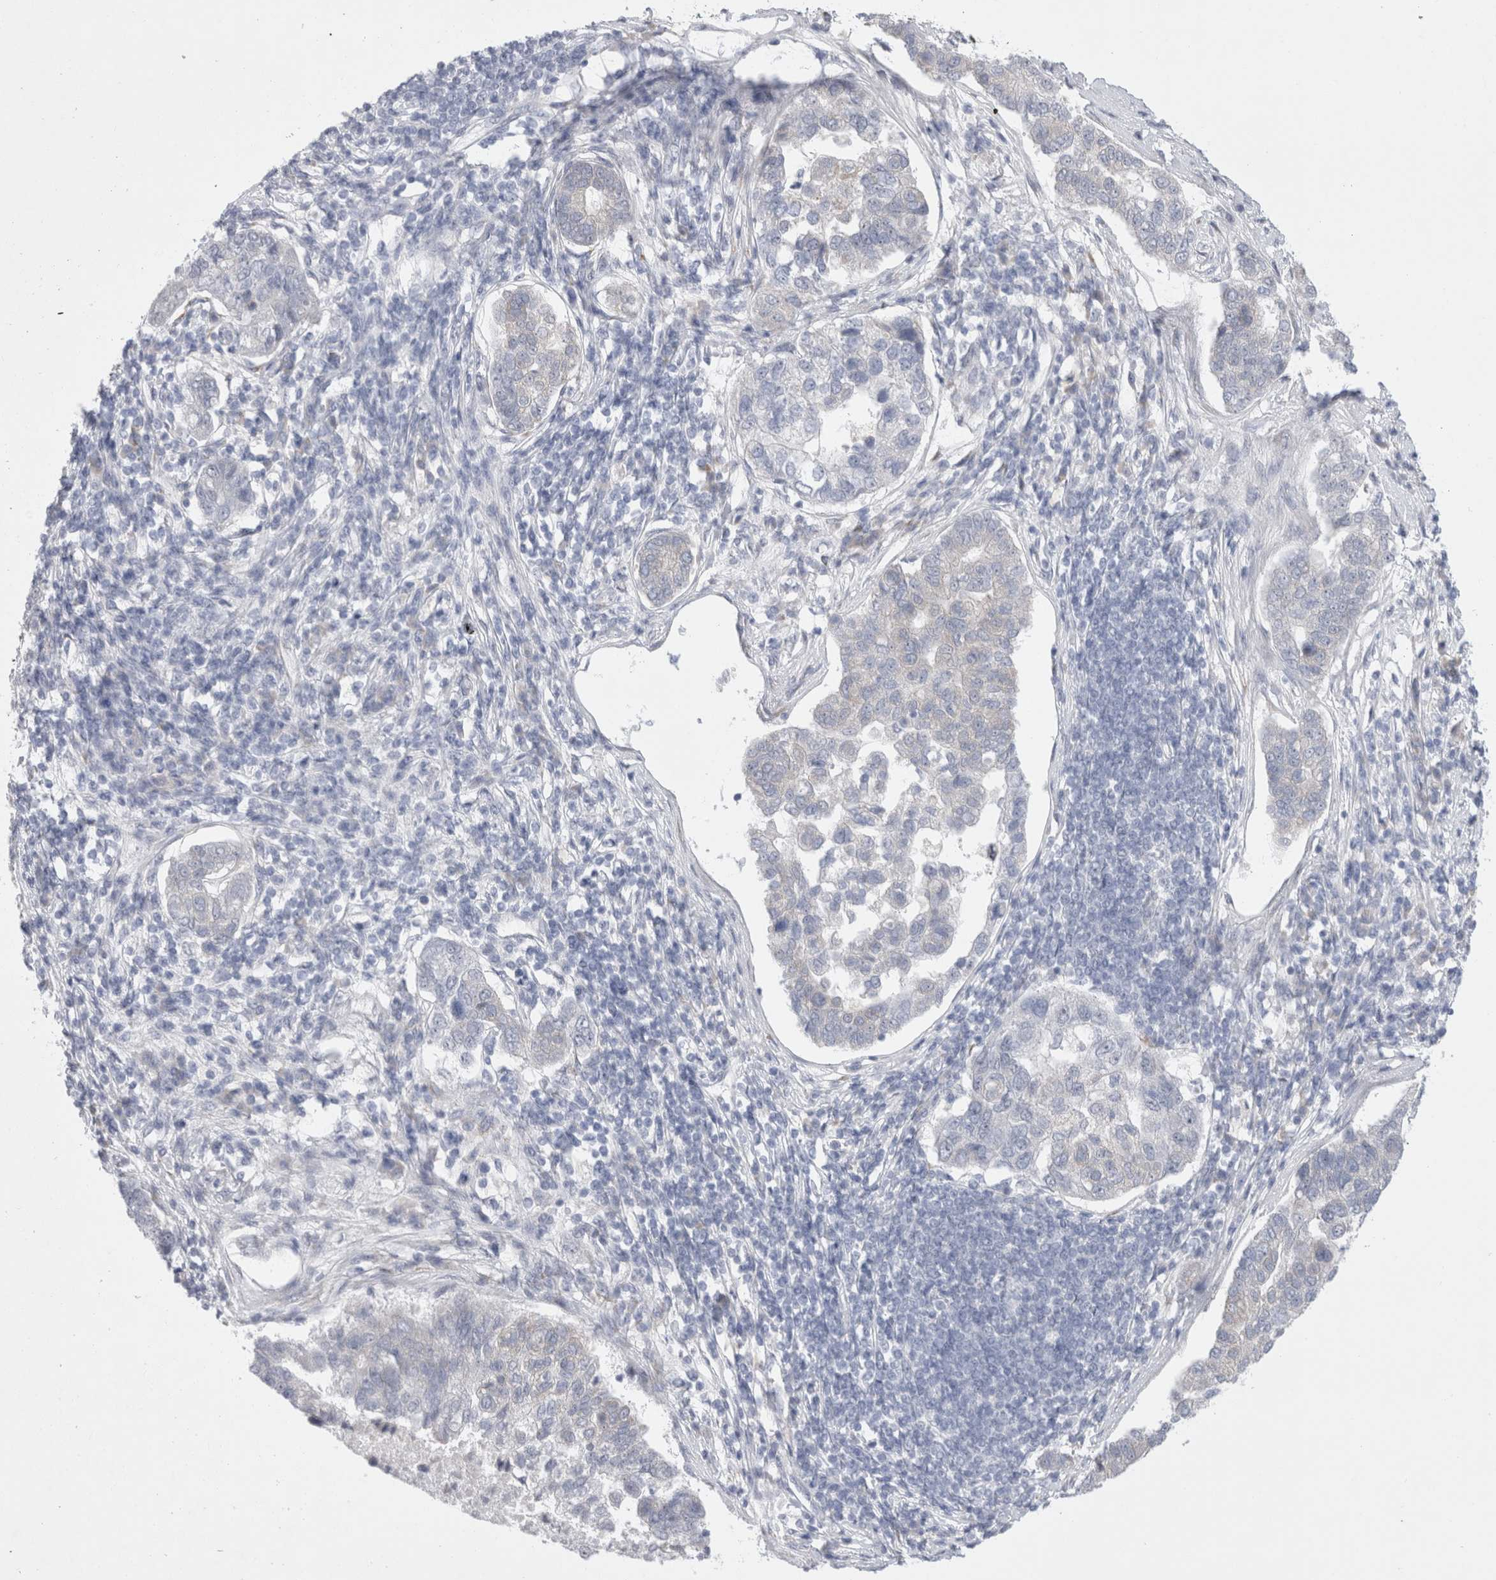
{"staining": {"intensity": "negative", "quantity": "none", "location": "none"}, "tissue": "pancreatic cancer", "cell_type": "Tumor cells", "image_type": "cancer", "snomed": [{"axis": "morphology", "description": "Adenocarcinoma, NOS"}, {"axis": "topography", "description": "Pancreas"}], "caption": "IHC micrograph of neoplastic tissue: adenocarcinoma (pancreatic) stained with DAB exhibits no significant protein staining in tumor cells.", "gene": "TRMT1L", "patient": {"sex": "female", "age": 61}}